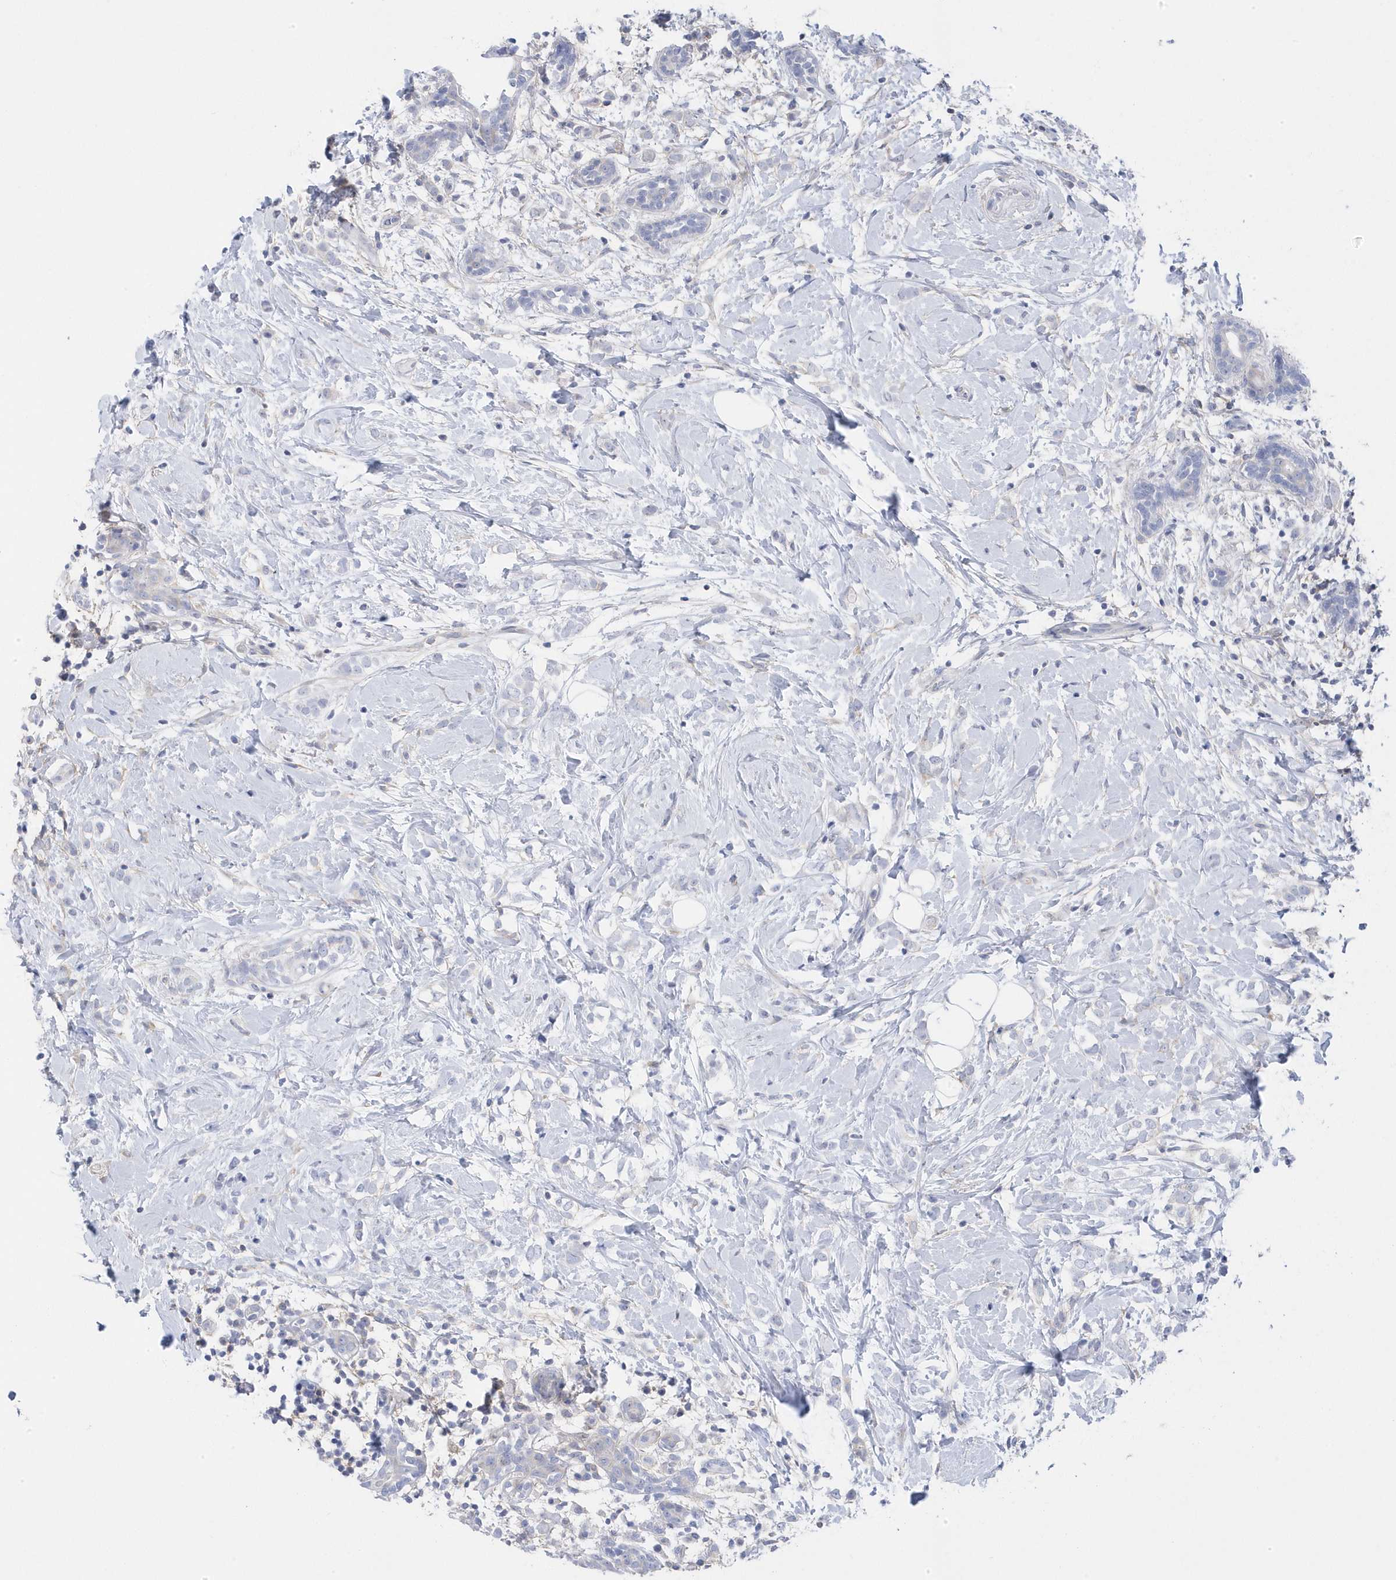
{"staining": {"intensity": "negative", "quantity": "none", "location": "none"}, "tissue": "breast cancer", "cell_type": "Tumor cells", "image_type": "cancer", "snomed": [{"axis": "morphology", "description": "Normal tissue, NOS"}, {"axis": "morphology", "description": "Lobular carcinoma"}, {"axis": "topography", "description": "Breast"}], "caption": "Lobular carcinoma (breast) was stained to show a protein in brown. There is no significant positivity in tumor cells.", "gene": "ANAPC1", "patient": {"sex": "female", "age": 47}}